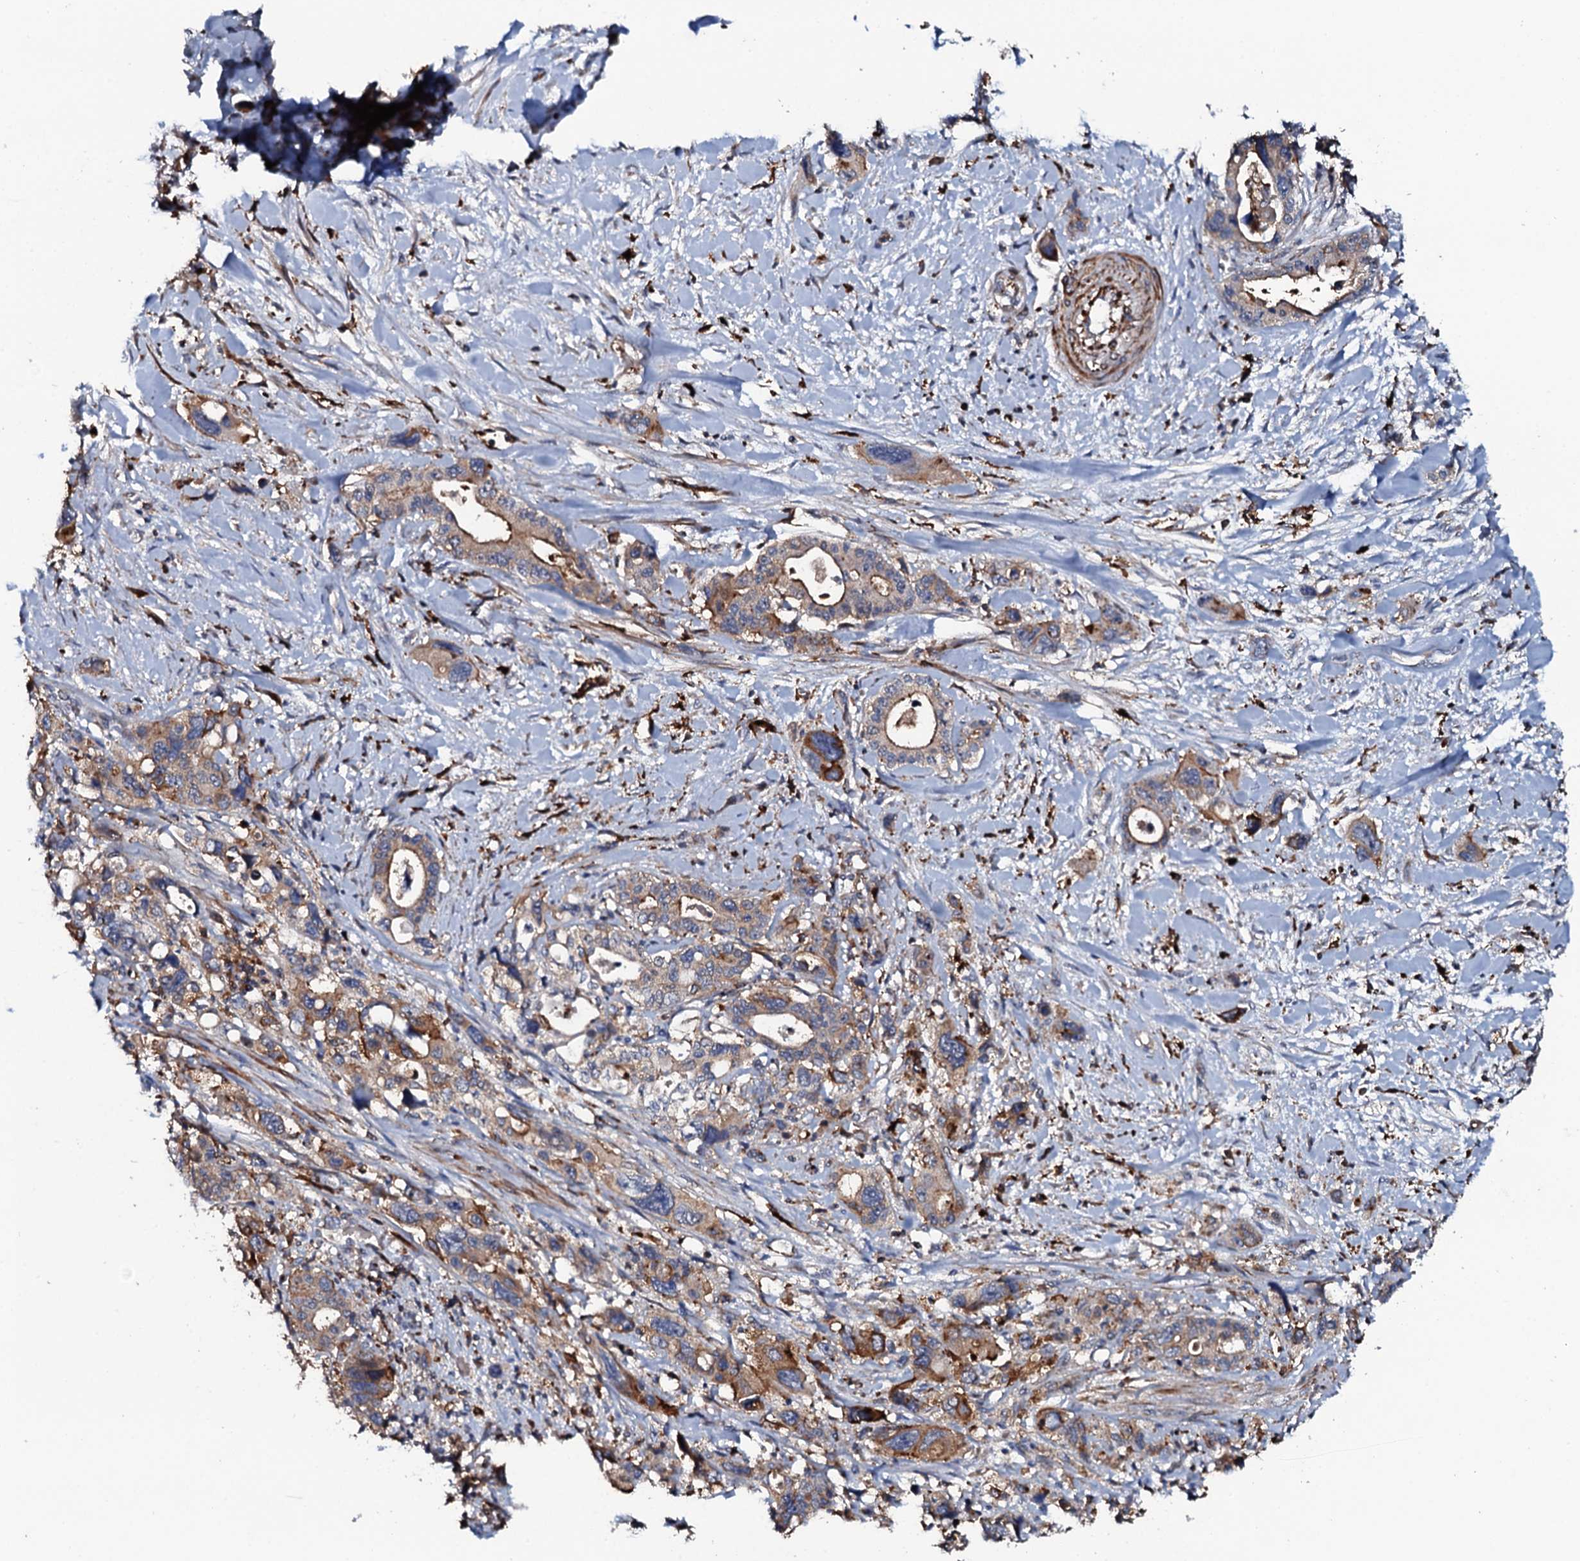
{"staining": {"intensity": "moderate", "quantity": "25%-75%", "location": "cytoplasmic/membranous"}, "tissue": "pancreatic cancer", "cell_type": "Tumor cells", "image_type": "cancer", "snomed": [{"axis": "morphology", "description": "Adenocarcinoma, NOS"}, {"axis": "topography", "description": "Pancreas"}], "caption": "Moderate cytoplasmic/membranous staining is appreciated in approximately 25%-75% of tumor cells in pancreatic cancer (adenocarcinoma).", "gene": "VAMP8", "patient": {"sex": "male", "age": 46}}